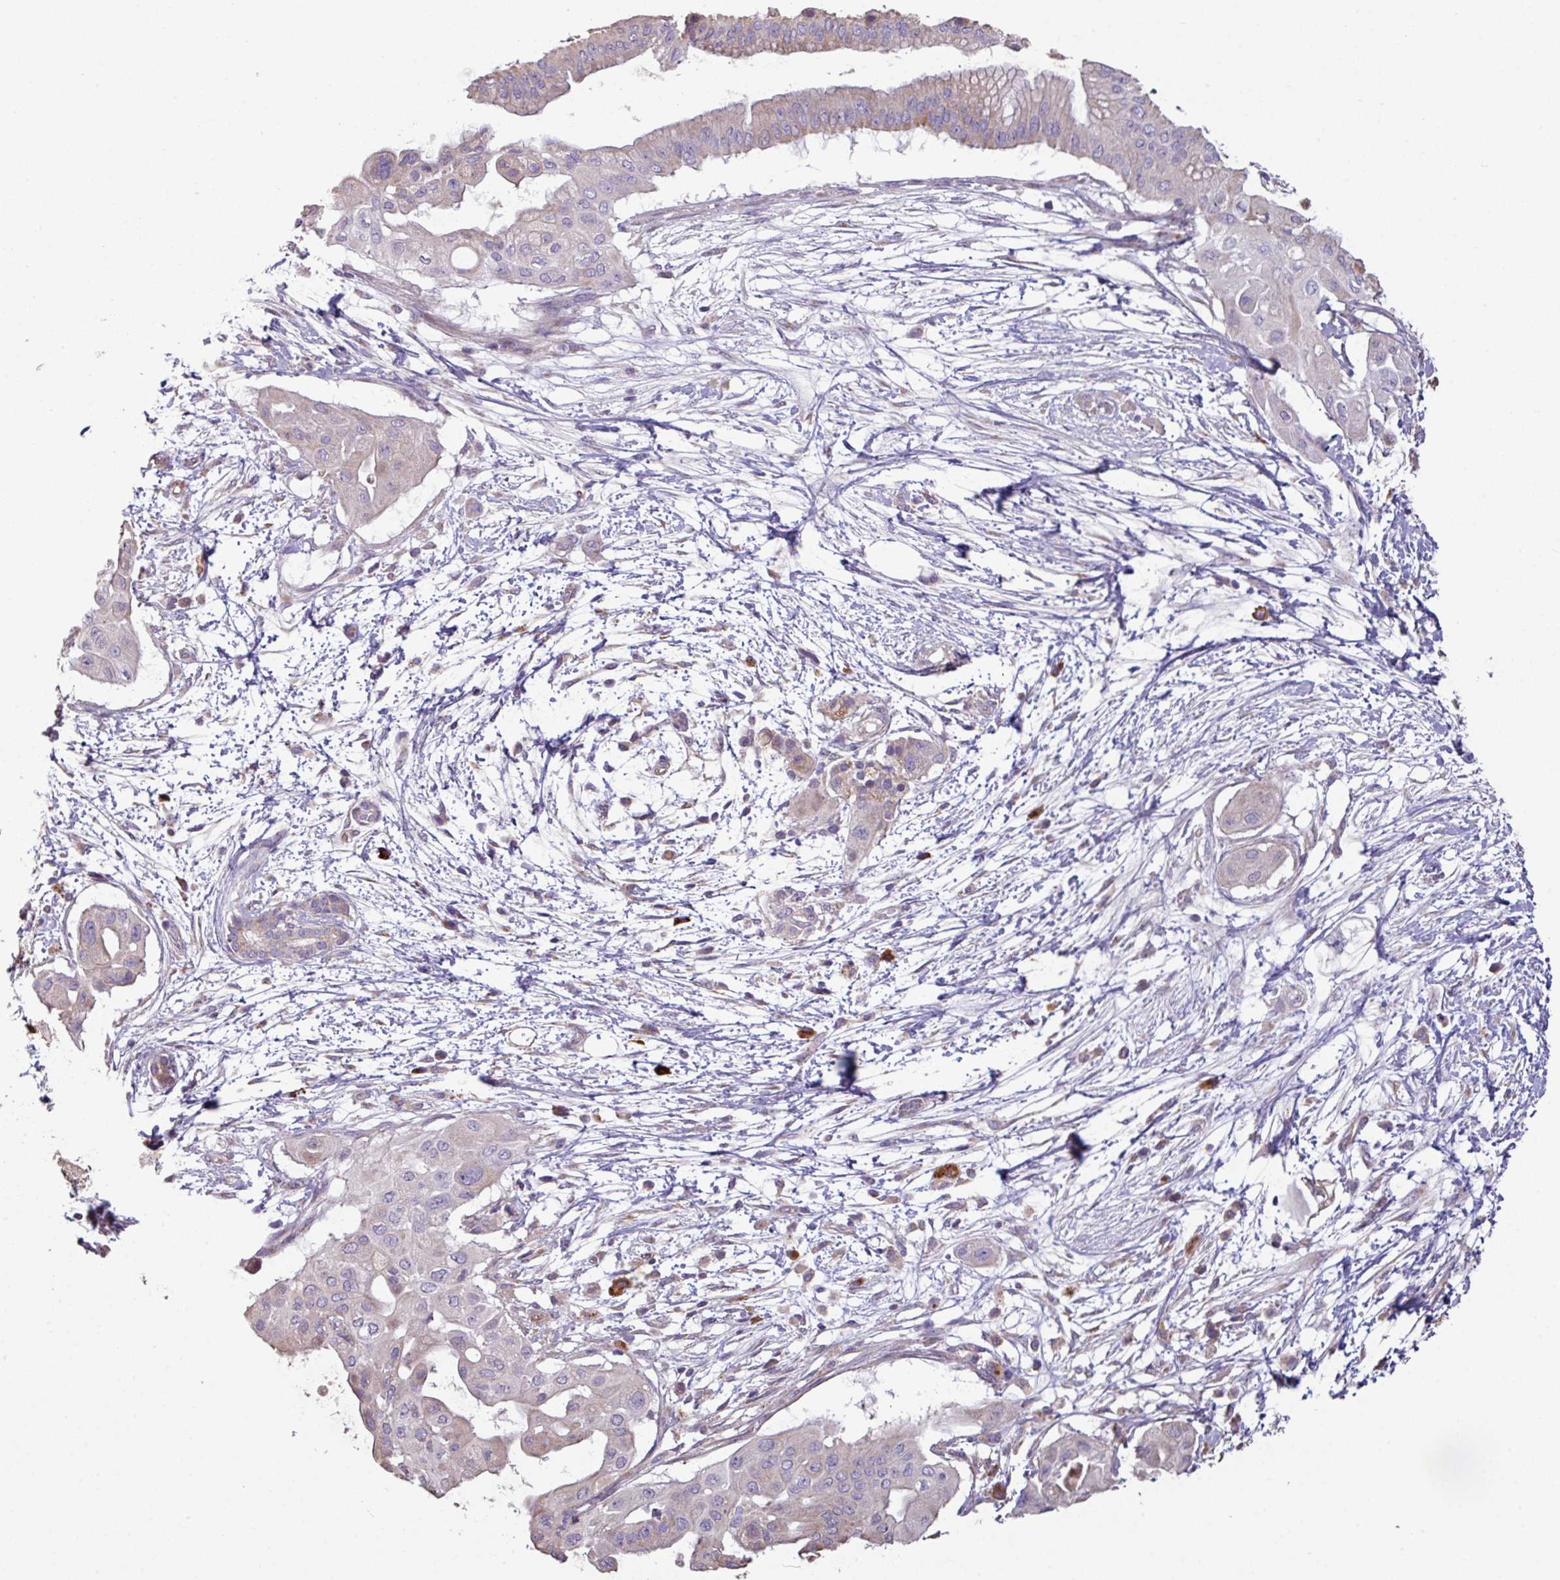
{"staining": {"intensity": "weak", "quantity": "<25%", "location": "cytoplasmic/membranous"}, "tissue": "pancreatic cancer", "cell_type": "Tumor cells", "image_type": "cancer", "snomed": [{"axis": "morphology", "description": "Adenocarcinoma, NOS"}, {"axis": "topography", "description": "Pancreas"}], "caption": "A high-resolution histopathology image shows IHC staining of pancreatic cancer (adenocarcinoma), which displays no significant staining in tumor cells.", "gene": "NHSL2", "patient": {"sex": "male", "age": 68}}